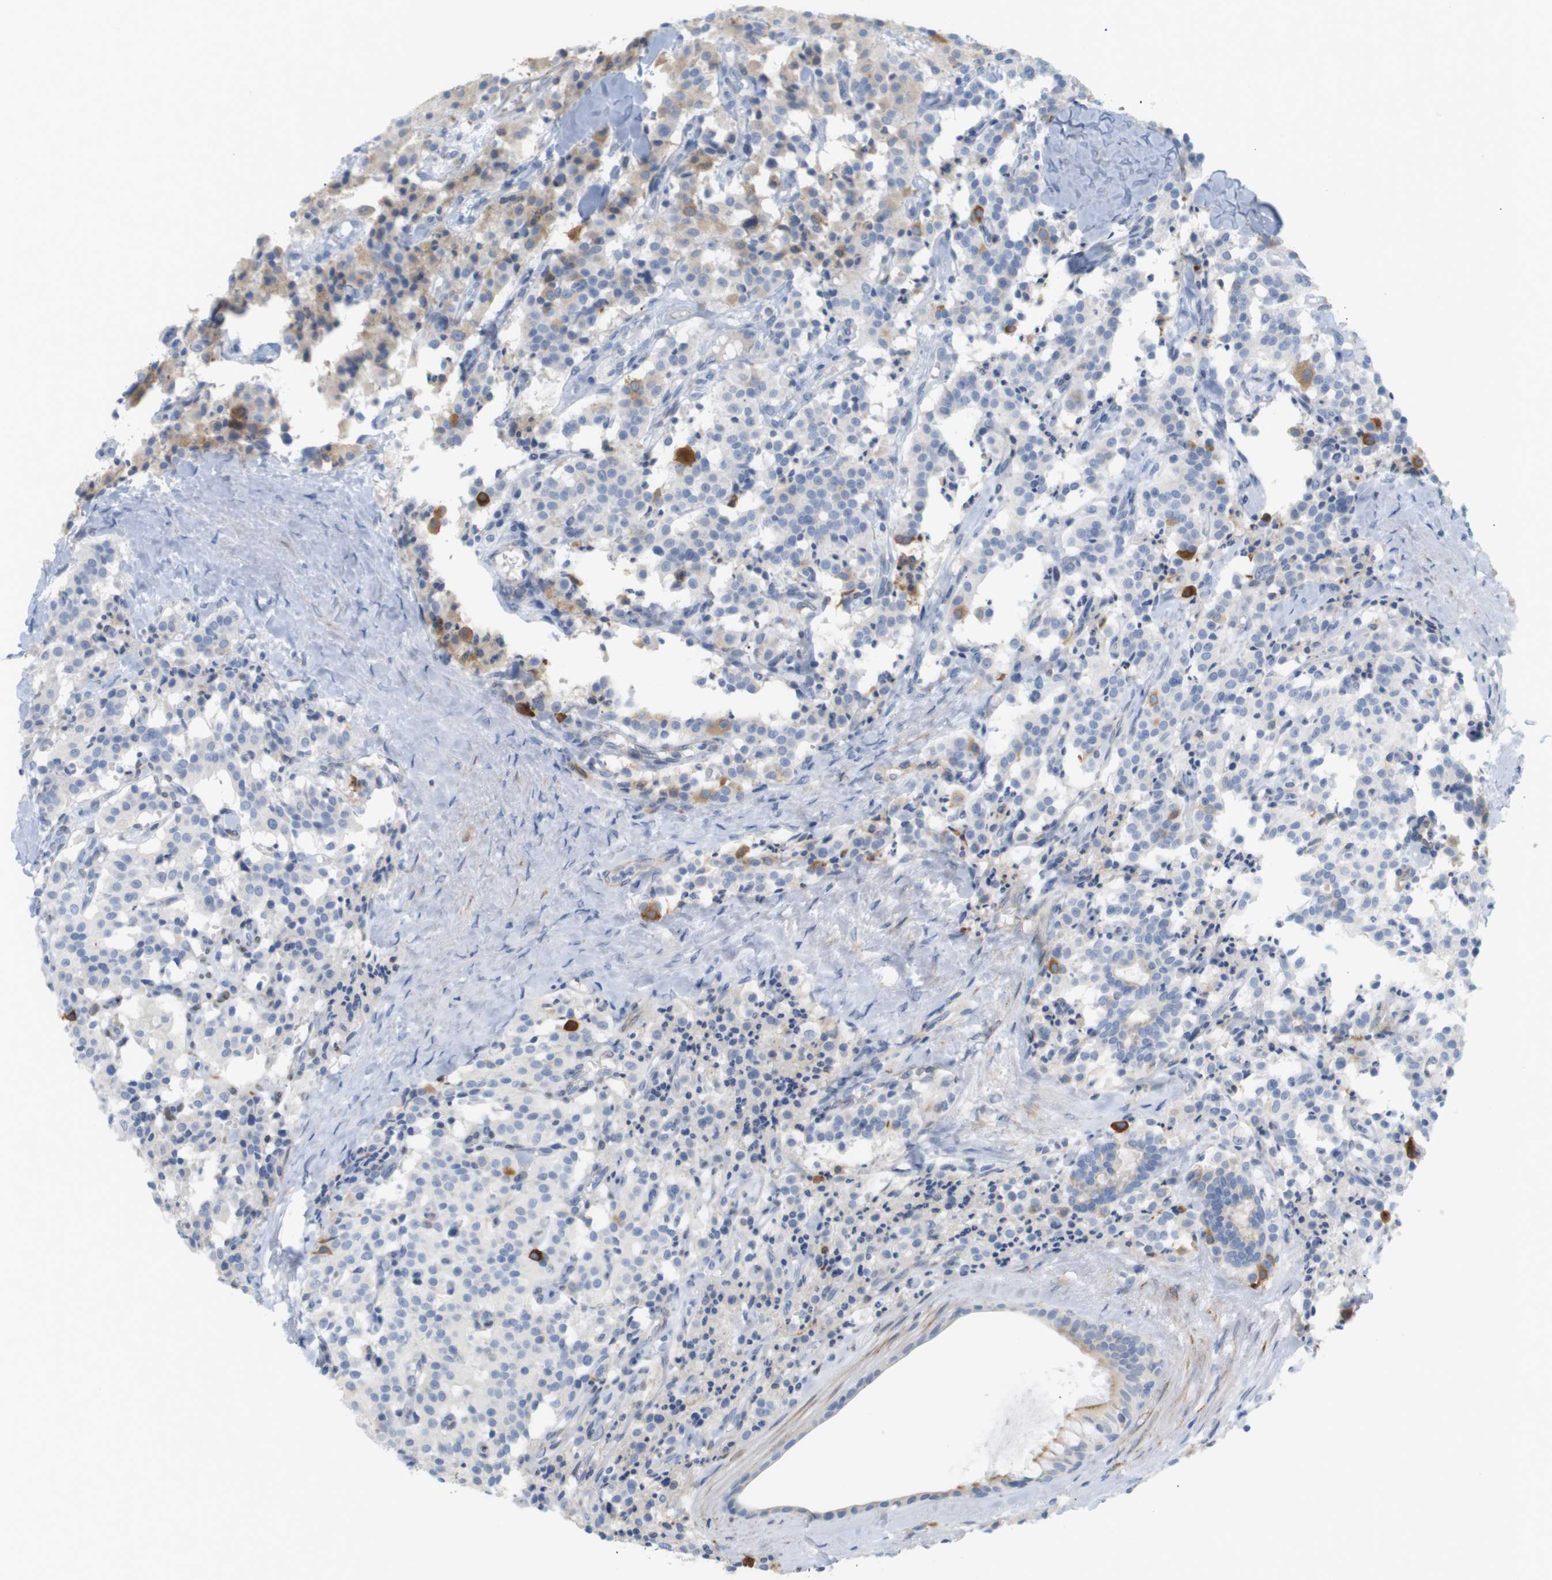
{"staining": {"intensity": "weak", "quantity": "25%-75%", "location": "cytoplasmic/membranous"}, "tissue": "carcinoid", "cell_type": "Tumor cells", "image_type": "cancer", "snomed": [{"axis": "morphology", "description": "Carcinoid, malignant, NOS"}, {"axis": "topography", "description": "Lung"}], "caption": "Protein expression analysis of carcinoid exhibits weak cytoplasmic/membranous staining in about 25%-75% of tumor cells. (Brightfield microscopy of DAB IHC at high magnification).", "gene": "ITPR1", "patient": {"sex": "male", "age": 30}}